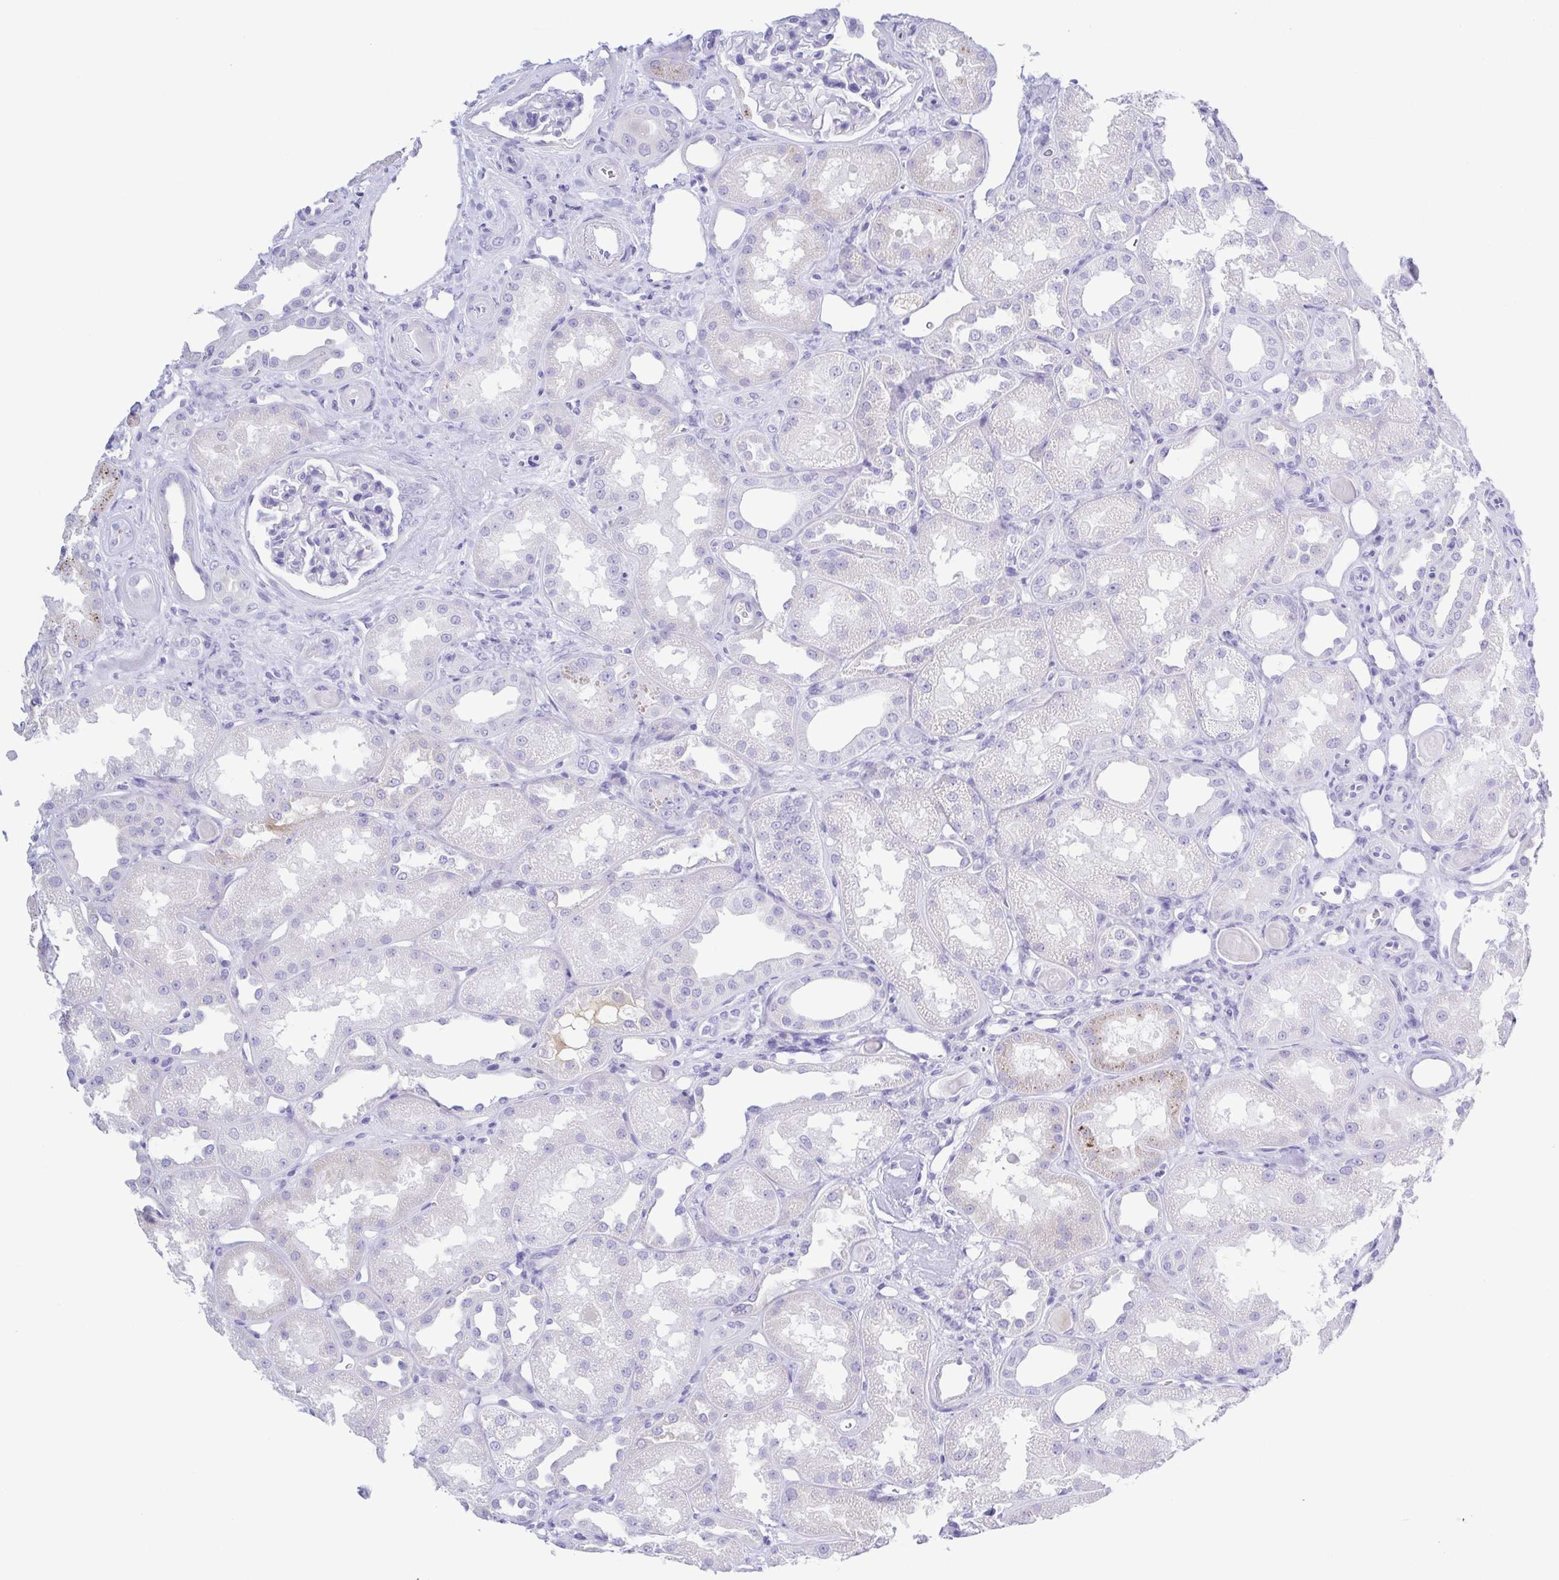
{"staining": {"intensity": "negative", "quantity": "none", "location": "none"}, "tissue": "kidney", "cell_type": "Cells in glomeruli", "image_type": "normal", "snomed": [{"axis": "morphology", "description": "Normal tissue, NOS"}, {"axis": "topography", "description": "Kidney"}], "caption": "DAB immunohistochemical staining of benign human kidney demonstrates no significant positivity in cells in glomeruli.", "gene": "A1BG", "patient": {"sex": "male", "age": 61}}